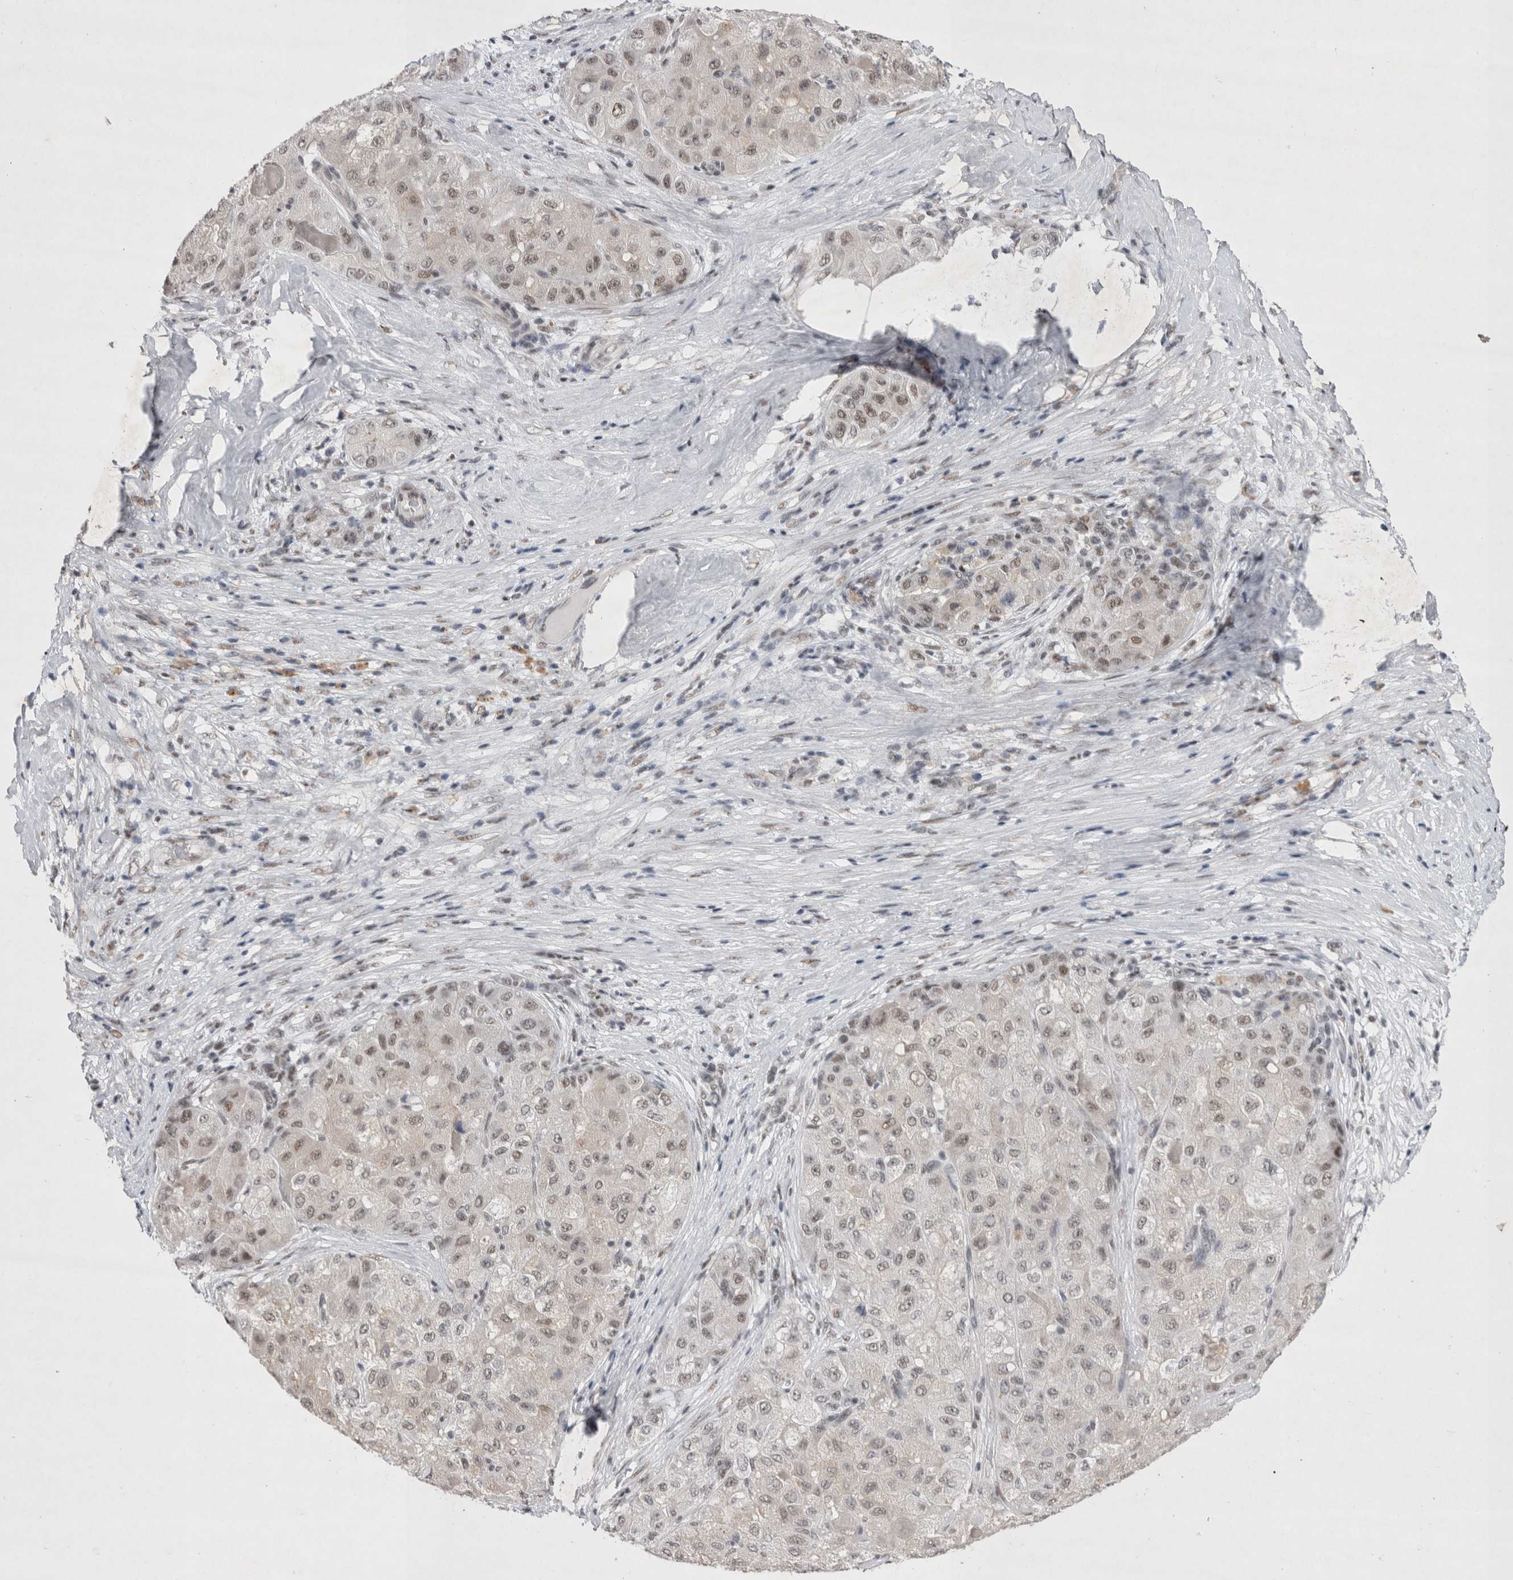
{"staining": {"intensity": "weak", "quantity": ">75%", "location": "nuclear"}, "tissue": "liver cancer", "cell_type": "Tumor cells", "image_type": "cancer", "snomed": [{"axis": "morphology", "description": "Carcinoma, Hepatocellular, NOS"}, {"axis": "topography", "description": "Liver"}], "caption": "Weak nuclear expression for a protein is appreciated in about >75% of tumor cells of hepatocellular carcinoma (liver) using IHC.", "gene": "RBM6", "patient": {"sex": "male", "age": 80}}